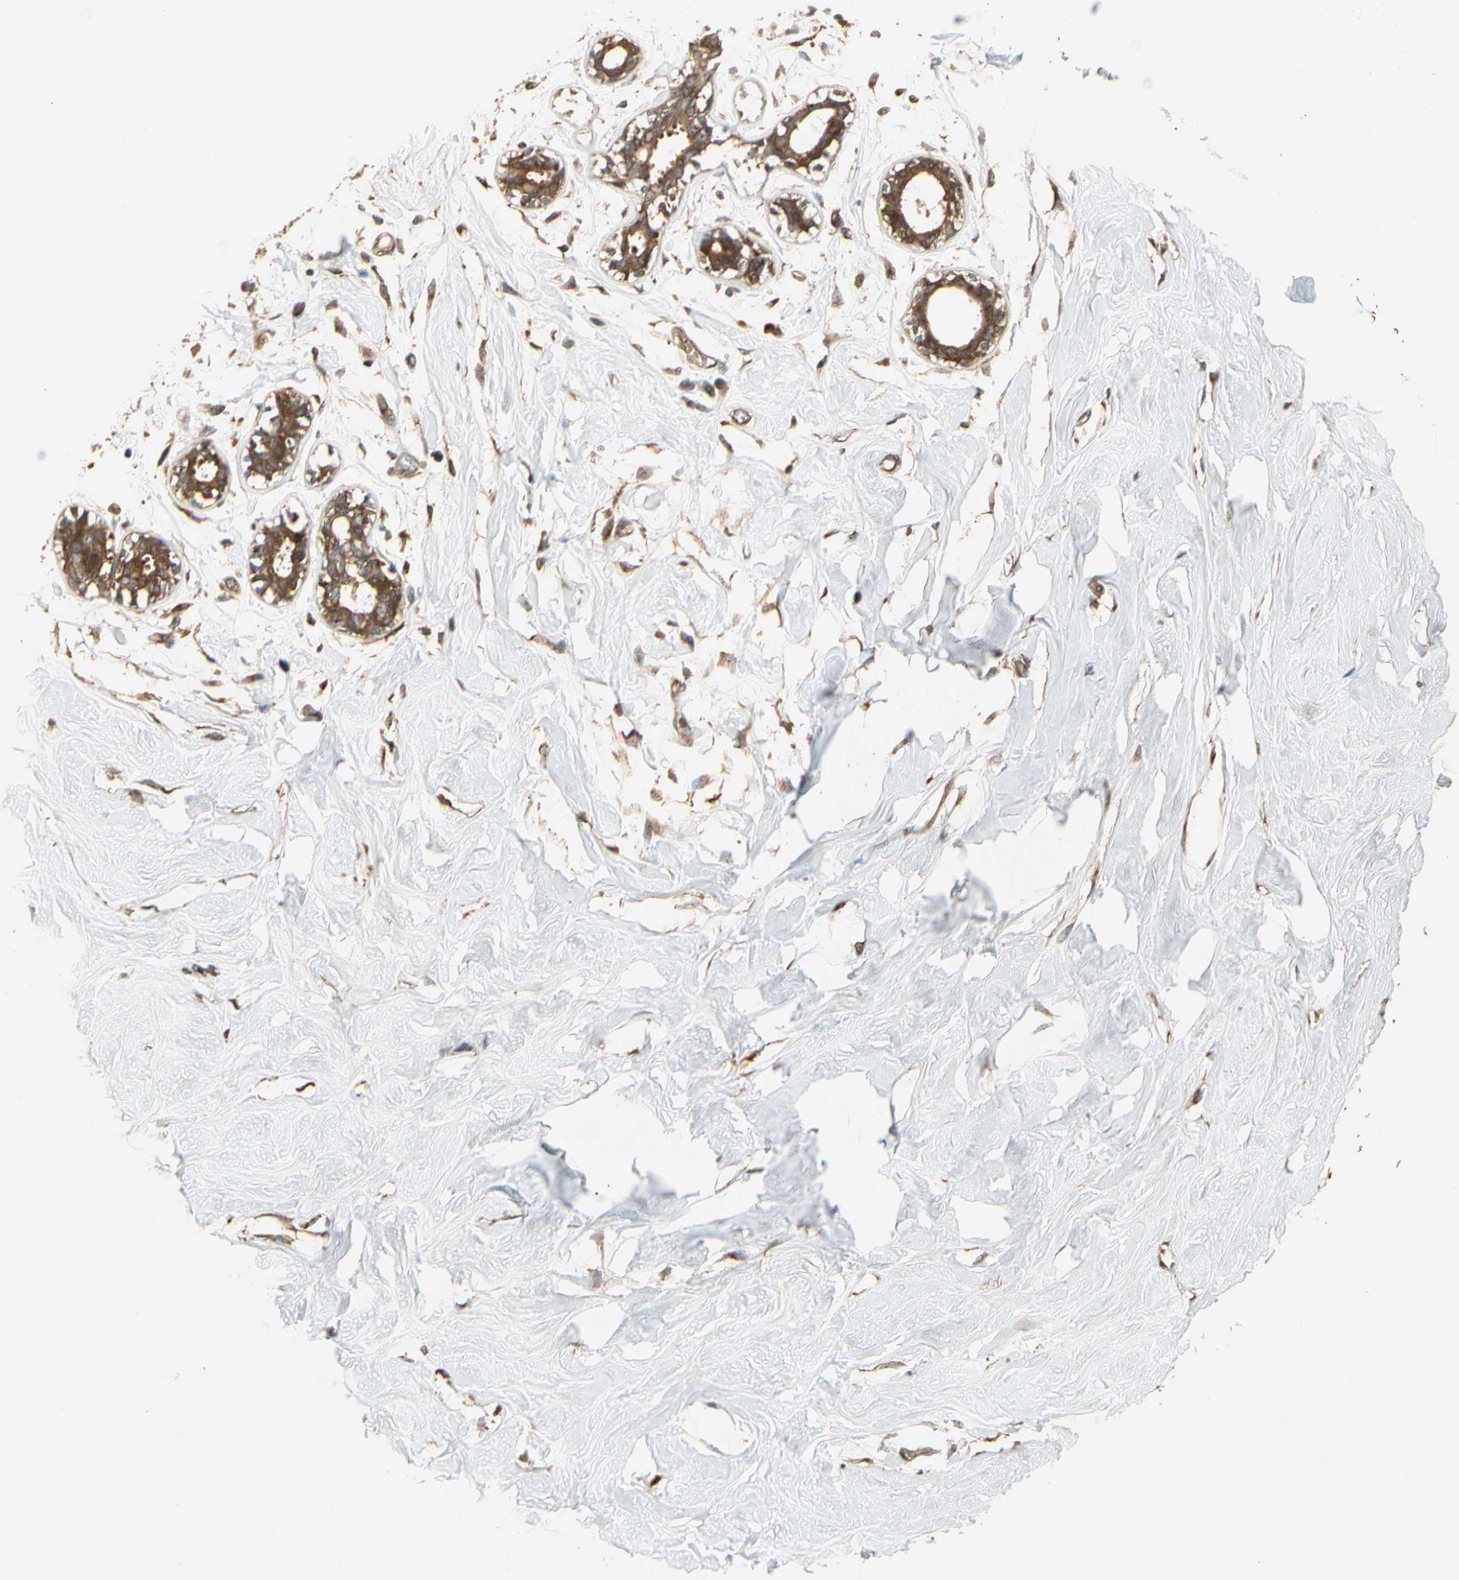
{"staining": {"intensity": "moderate", "quantity": ">75%", "location": "cytoplasmic/membranous"}, "tissue": "breast", "cell_type": "Adipocytes", "image_type": "normal", "snomed": [{"axis": "morphology", "description": "Normal tissue, NOS"}, {"axis": "topography", "description": "Breast"}, {"axis": "topography", "description": "Soft tissue"}], "caption": "The micrograph exhibits staining of unremarkable breast, revealing moderate cytoplasmic/membranous protein positivity (brown color) within adipocytes. Using DAB (3,3'-diaminobenzidine) (brown) and hematoxylin (blue) stains, captured at high magnification using brightfield microscopy.", "gene": "FKBP15", "patient": {"sex": "female", "age": 25}}